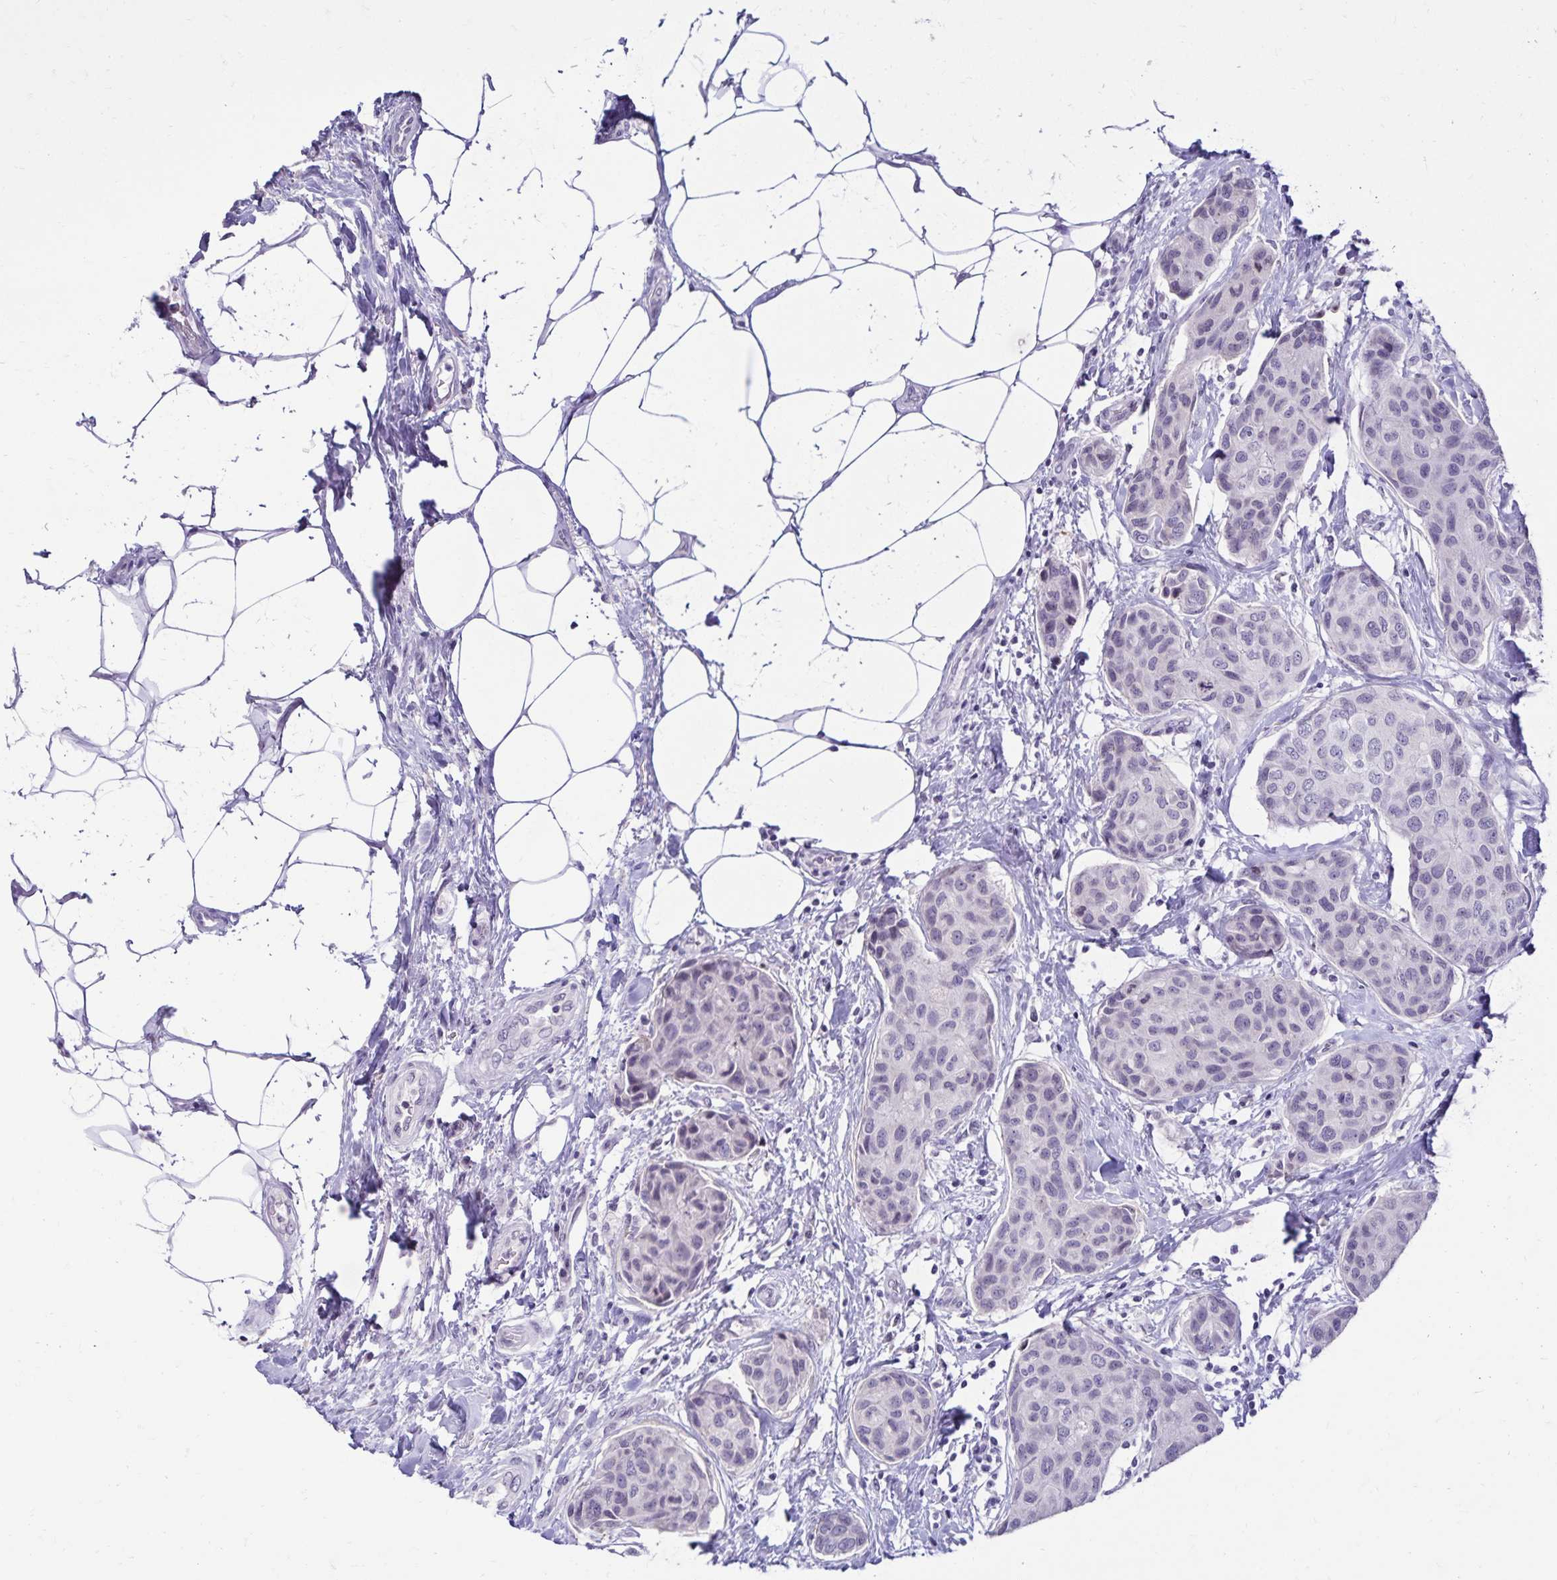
{"staining": {"intensity": "negative", "quantity": "none", "location": "none"}, "tissue": "breast cancer", "cell_type": "Tumor cells", "image_type": "cancer", "snomed": [{"axis": "morphology", "description": "Duct carcinoma"}, {"axis": "topography", "description": "Breast"}], "caption": "Protein analysis of breast cancer (invasive ductal carcinoma) displays no significant expression in tumor cells. (Stains: DAB immunohistochemistry (IHC) with hematoxylin counter stain, Microscopy: brightfield microscopy at high magnification).", "gene": "FAM166C", "patient": {"sex": "female", "age": 80}}